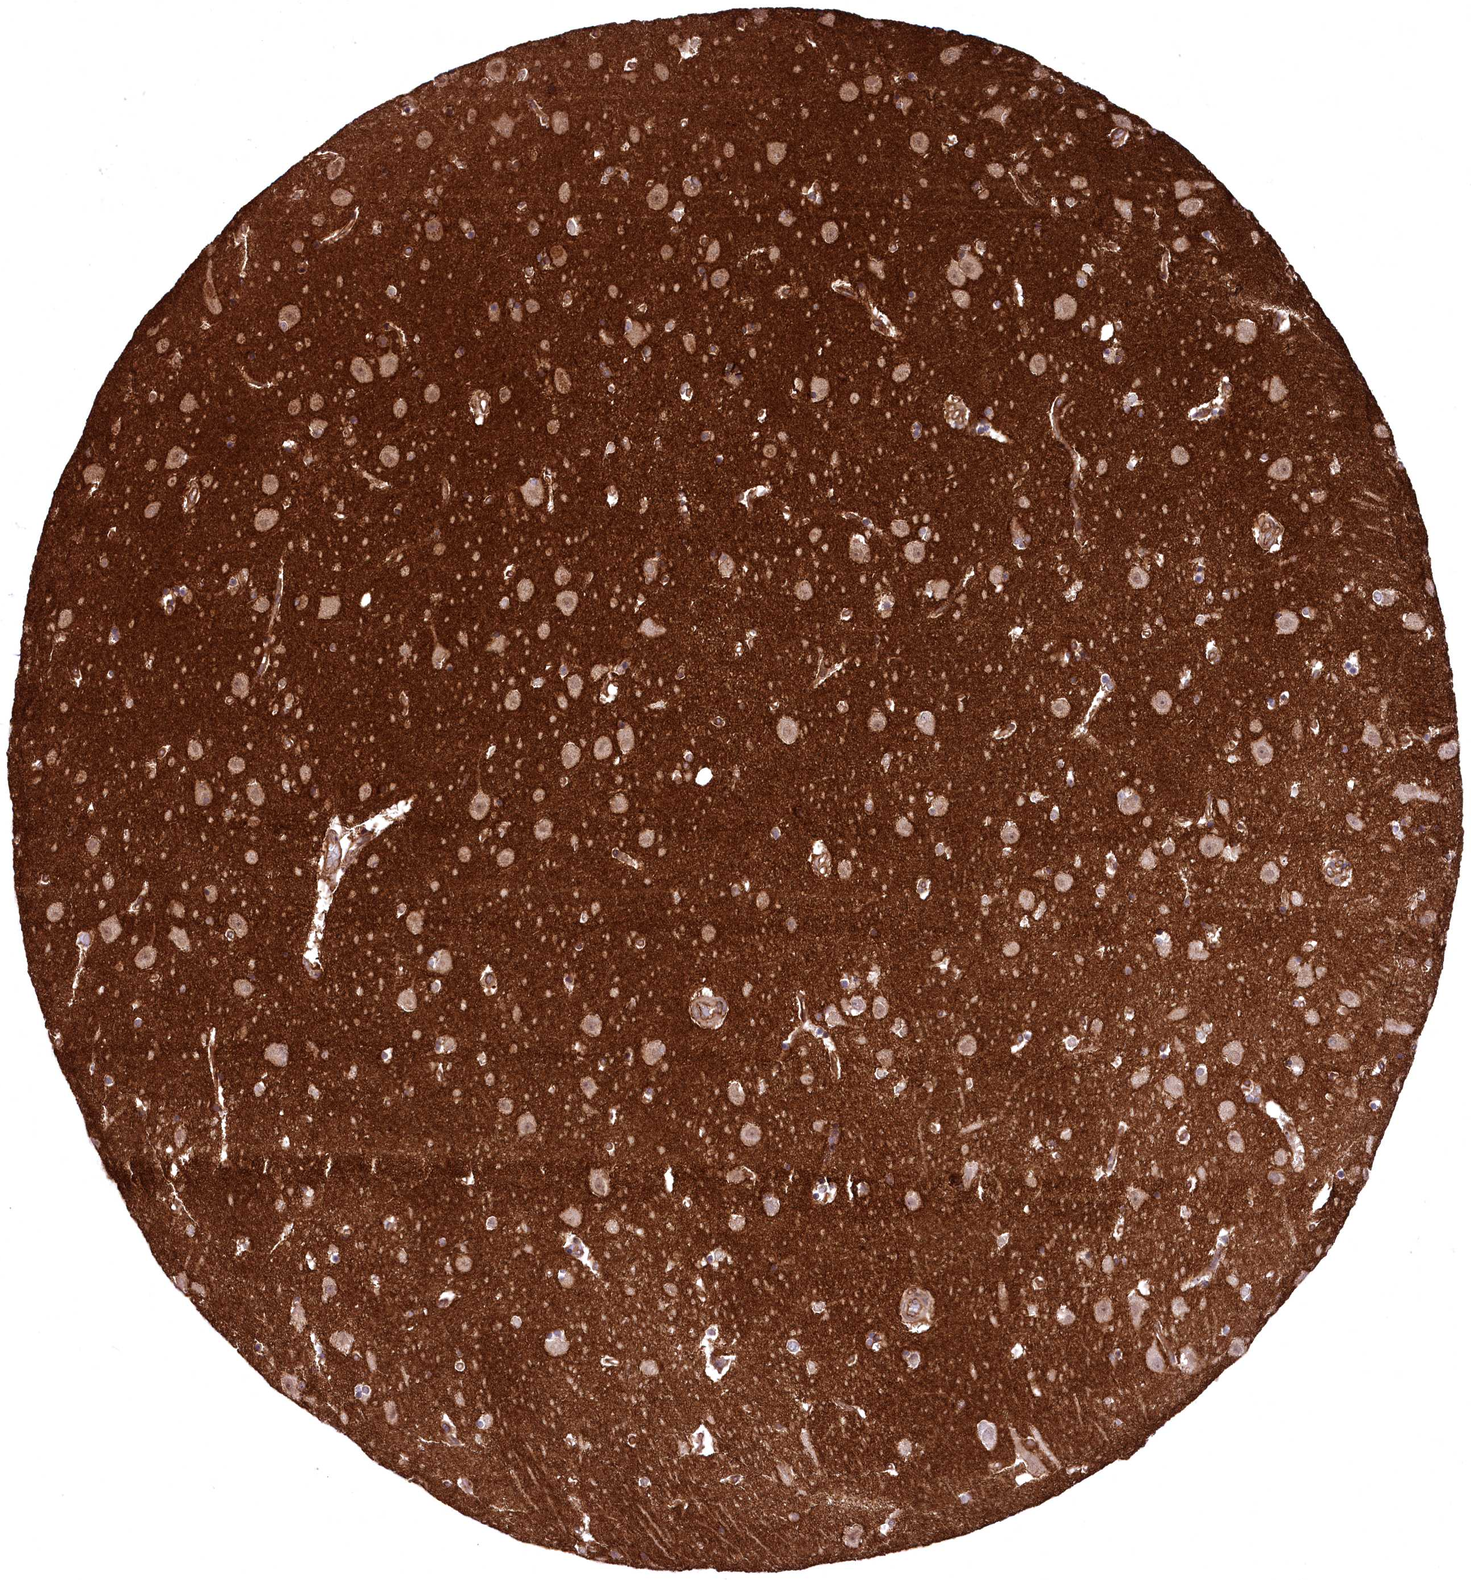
{"staining": {"intensity": "weak", "quantity": "<25%", "location": "cytoplasmic/membranous"}, "tissue": "hippocampus", "cell_type": "Glial cells", "image_type": "normal", "snomed": [{"axis": "morphology", "description": "Normal tissue, NOS"}, {"axis": "topography", "description": "Hippocampus"}], "caption": "Hippocampus was stained to show a protein in brown. There is no significant positivity in glial cells. Brightfield microscopy of IHC stained with DAB (3,3'-diaminobenzidine) (brown) and hematoxylin (blue), captured at high magnification.", "gene": "SVIP", "patient": {"sex": "female", "age": 52}}